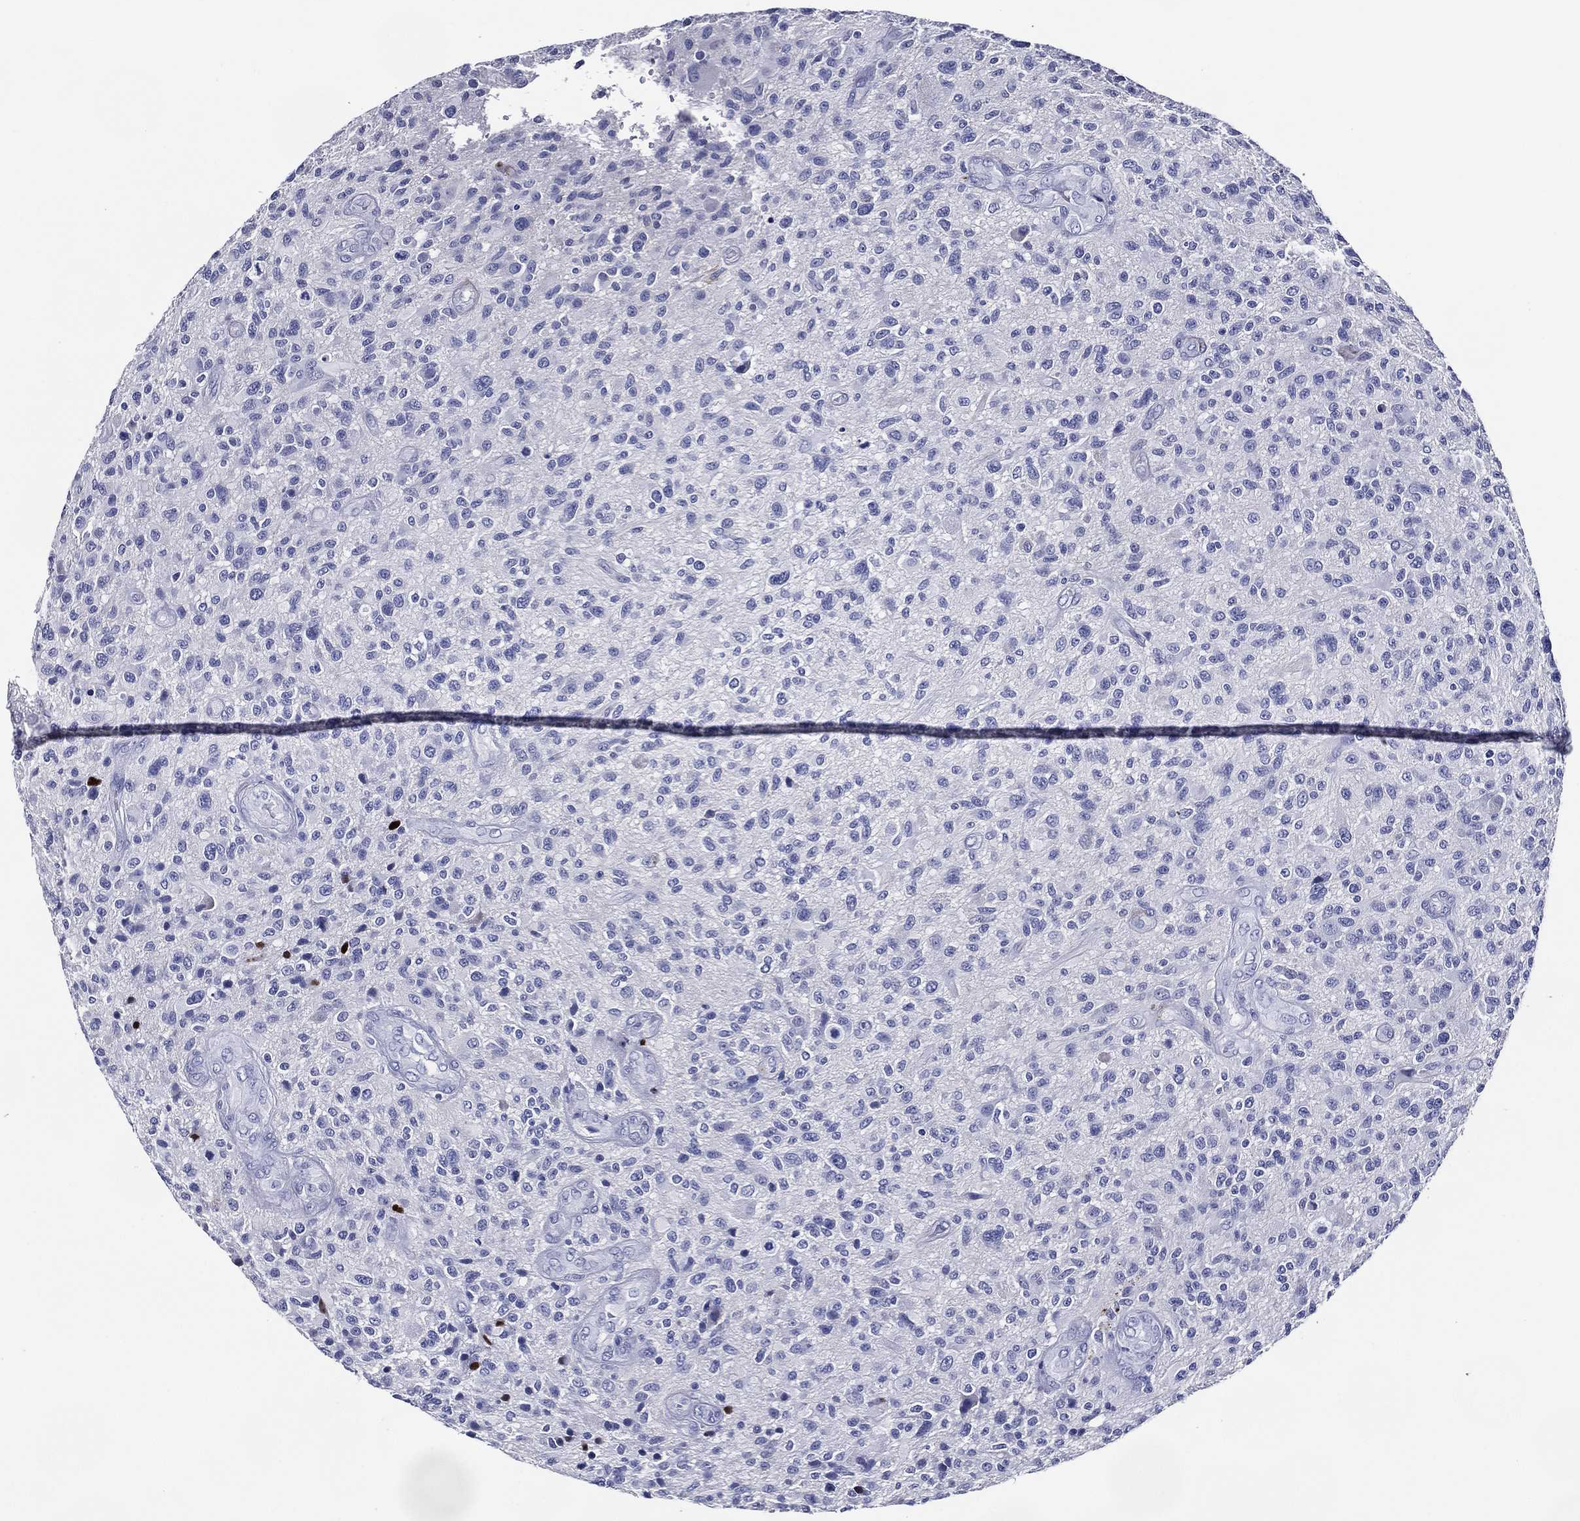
{"staining": {"intensity": "negative", "quantity": "none", "location": "none"}, "tissue": "glioma", "cell_type": "Tumor cells", "image_type": "cancer", "snomed": [{"axis": "morphology", "description": "Glioma, malignant, High grade"}, {"axis": "topography", "description": "Brain"}], "caption": "Immunohistochemistry (IHC) photomicrograph of glioma stained for a protein (brown), which displays no expression in tumor cells.", "gene": "ACE2", "patient": {"sex": "male", "age": 47}}